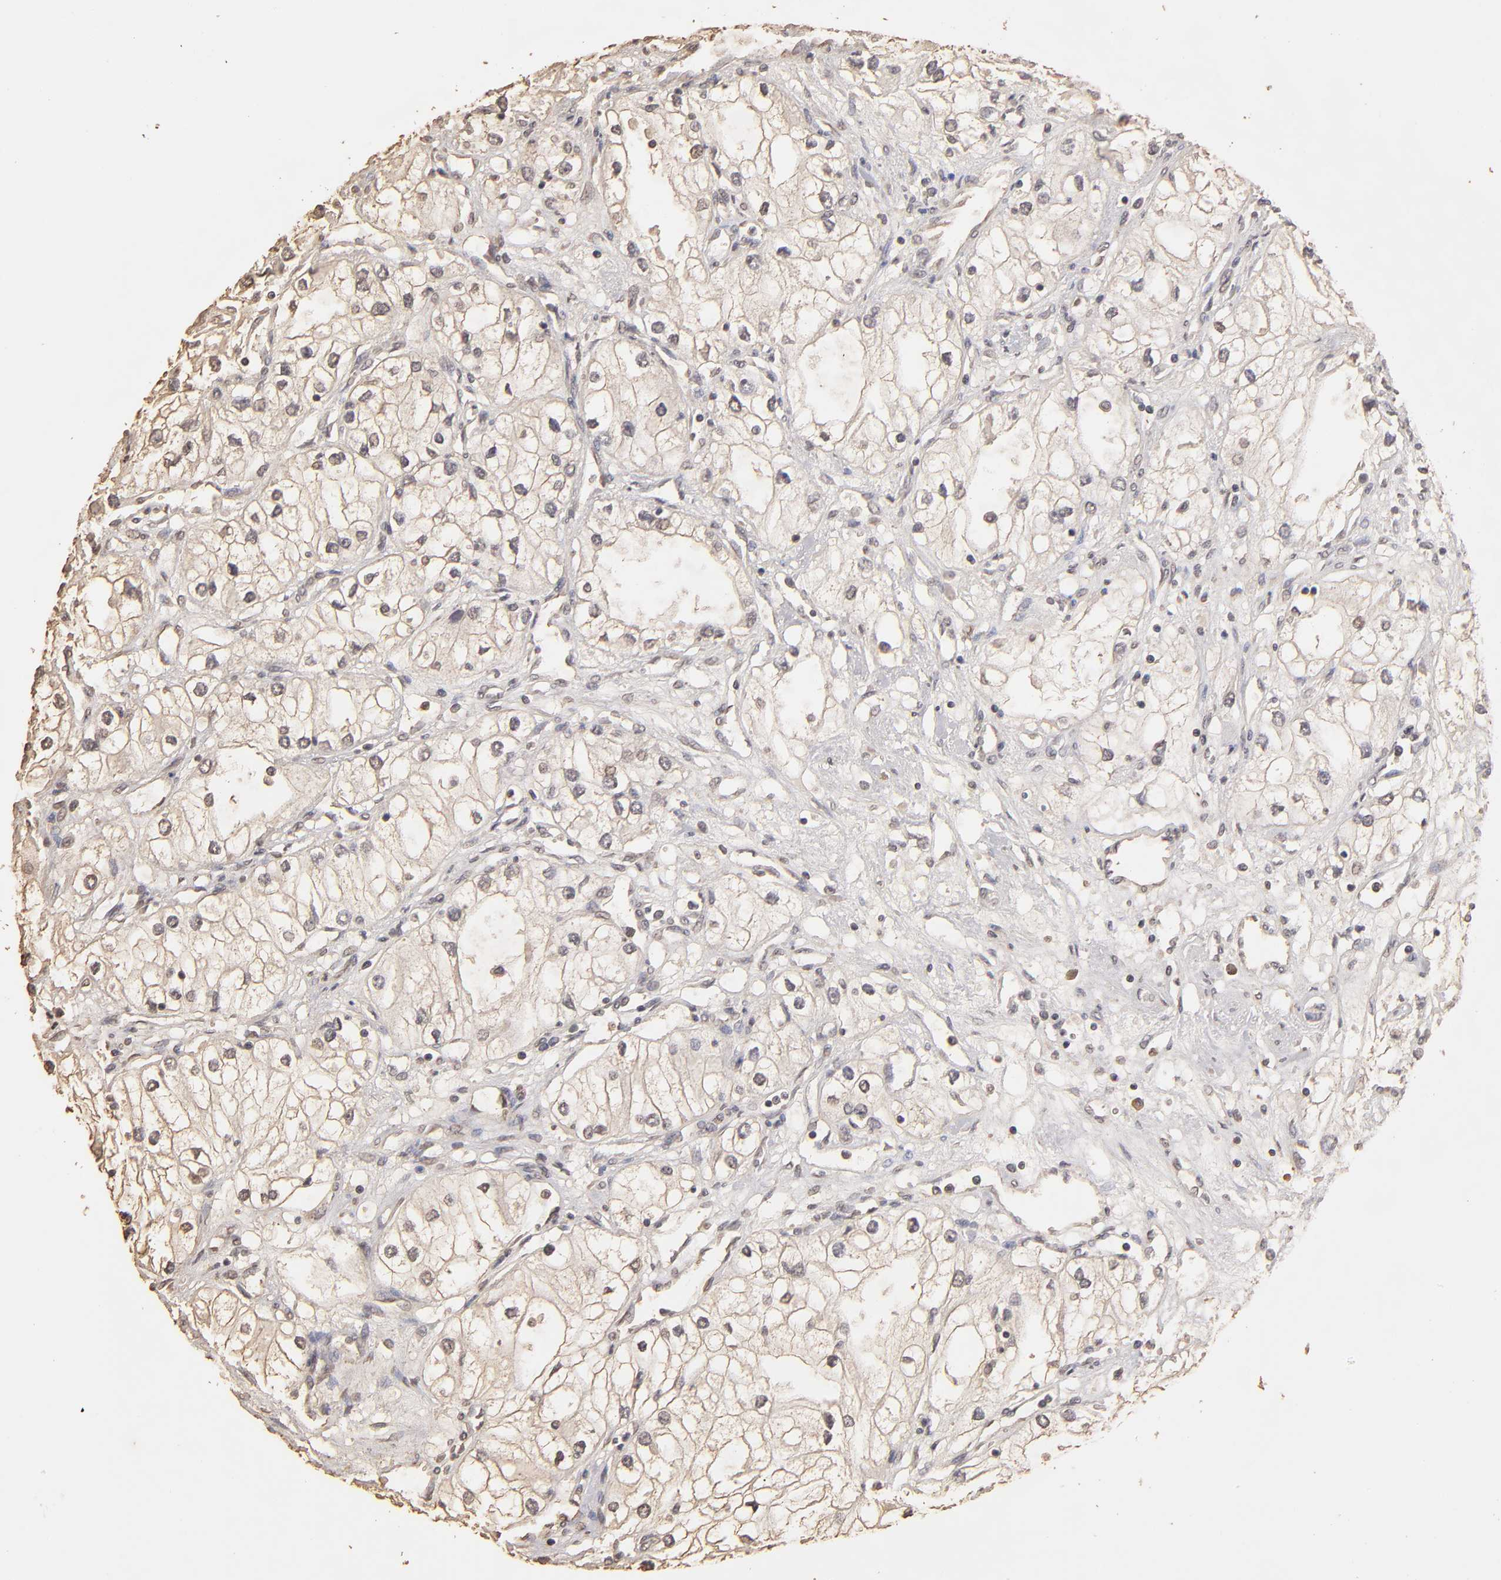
{"staining": {"intensity": "weak", "quantity": "25%-75%", "location": "cytoplasmic/membranous"}, "tissue": "renal cancer", "cell_type": "Tumor cells", "image_type": "cancer", "snomed": [{"axis": "morphology", "description": "Adenocarcinoma, NOS"}, {"axis": "topography", "description": "Kidney"}], "caption": "An immunohistochemistry (IHC) histopathology image of tumor tissue is shown. Protein staining in brown shows weak cytoplasmic/membranous positivity in renal cancer within tumor cells.", "gene": "OPHN1", "patient": {"sex": "male", "age": 57}}